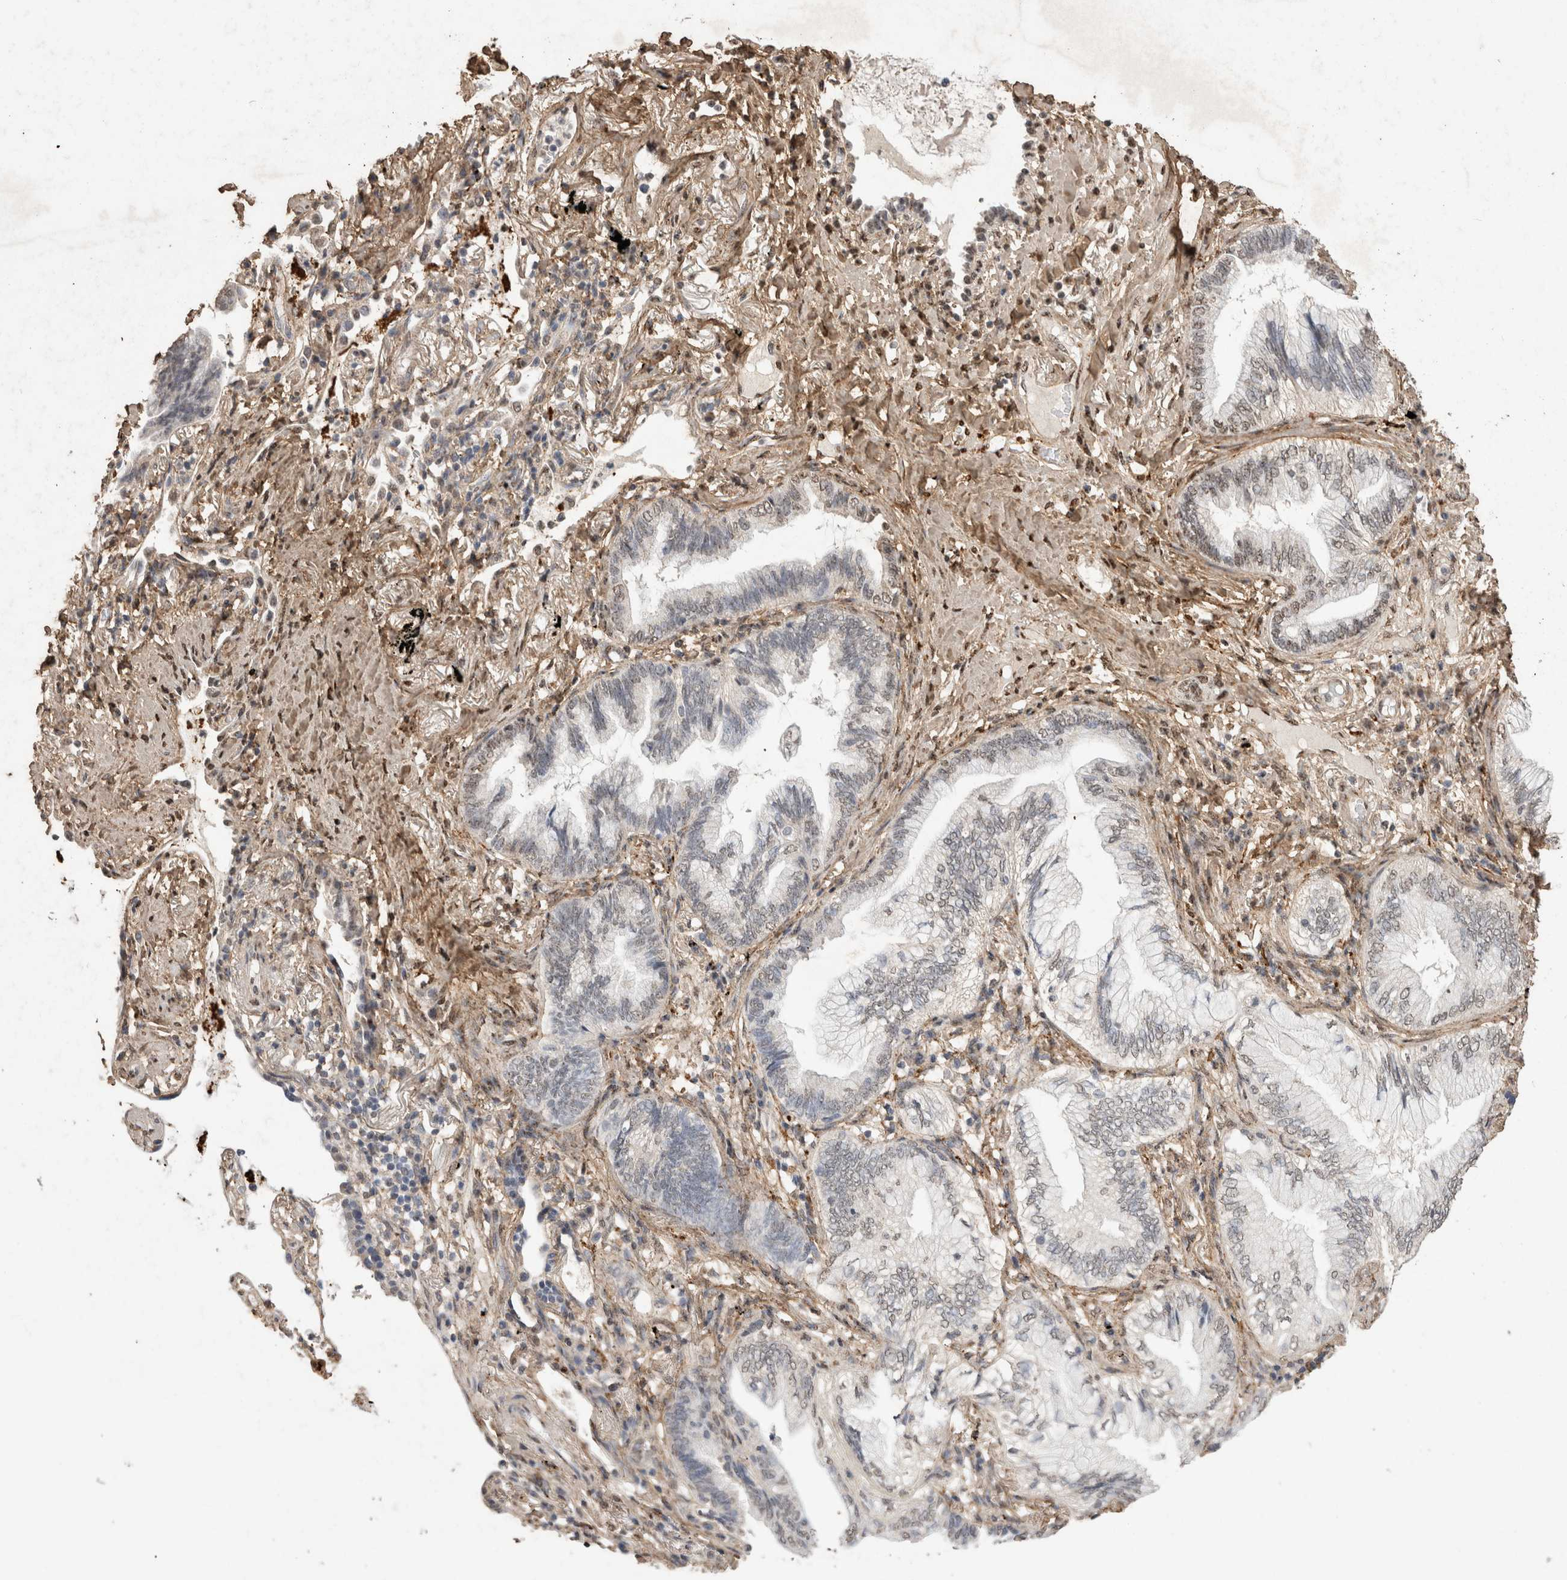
{"staining": {"intensity": "negative", "quantity": "none", "location": "none"}, "tissue": "lung cancer", "cell_type": "Tumor cells", "image_type": "cancer", "snomed": [{"axis": "morphology", "description": "Adenocarcinoma, NOS"}, {"axis": "topography", "description": "Lung"}], "caption": "This is a micrograph of immunohistochemistry (IHC) staining of lung cancer (adenocarcinoma), which shows no staining in tumor cells.", "gene": "C1QTNF5", "patient": {"sex": "female", "age": 70}}